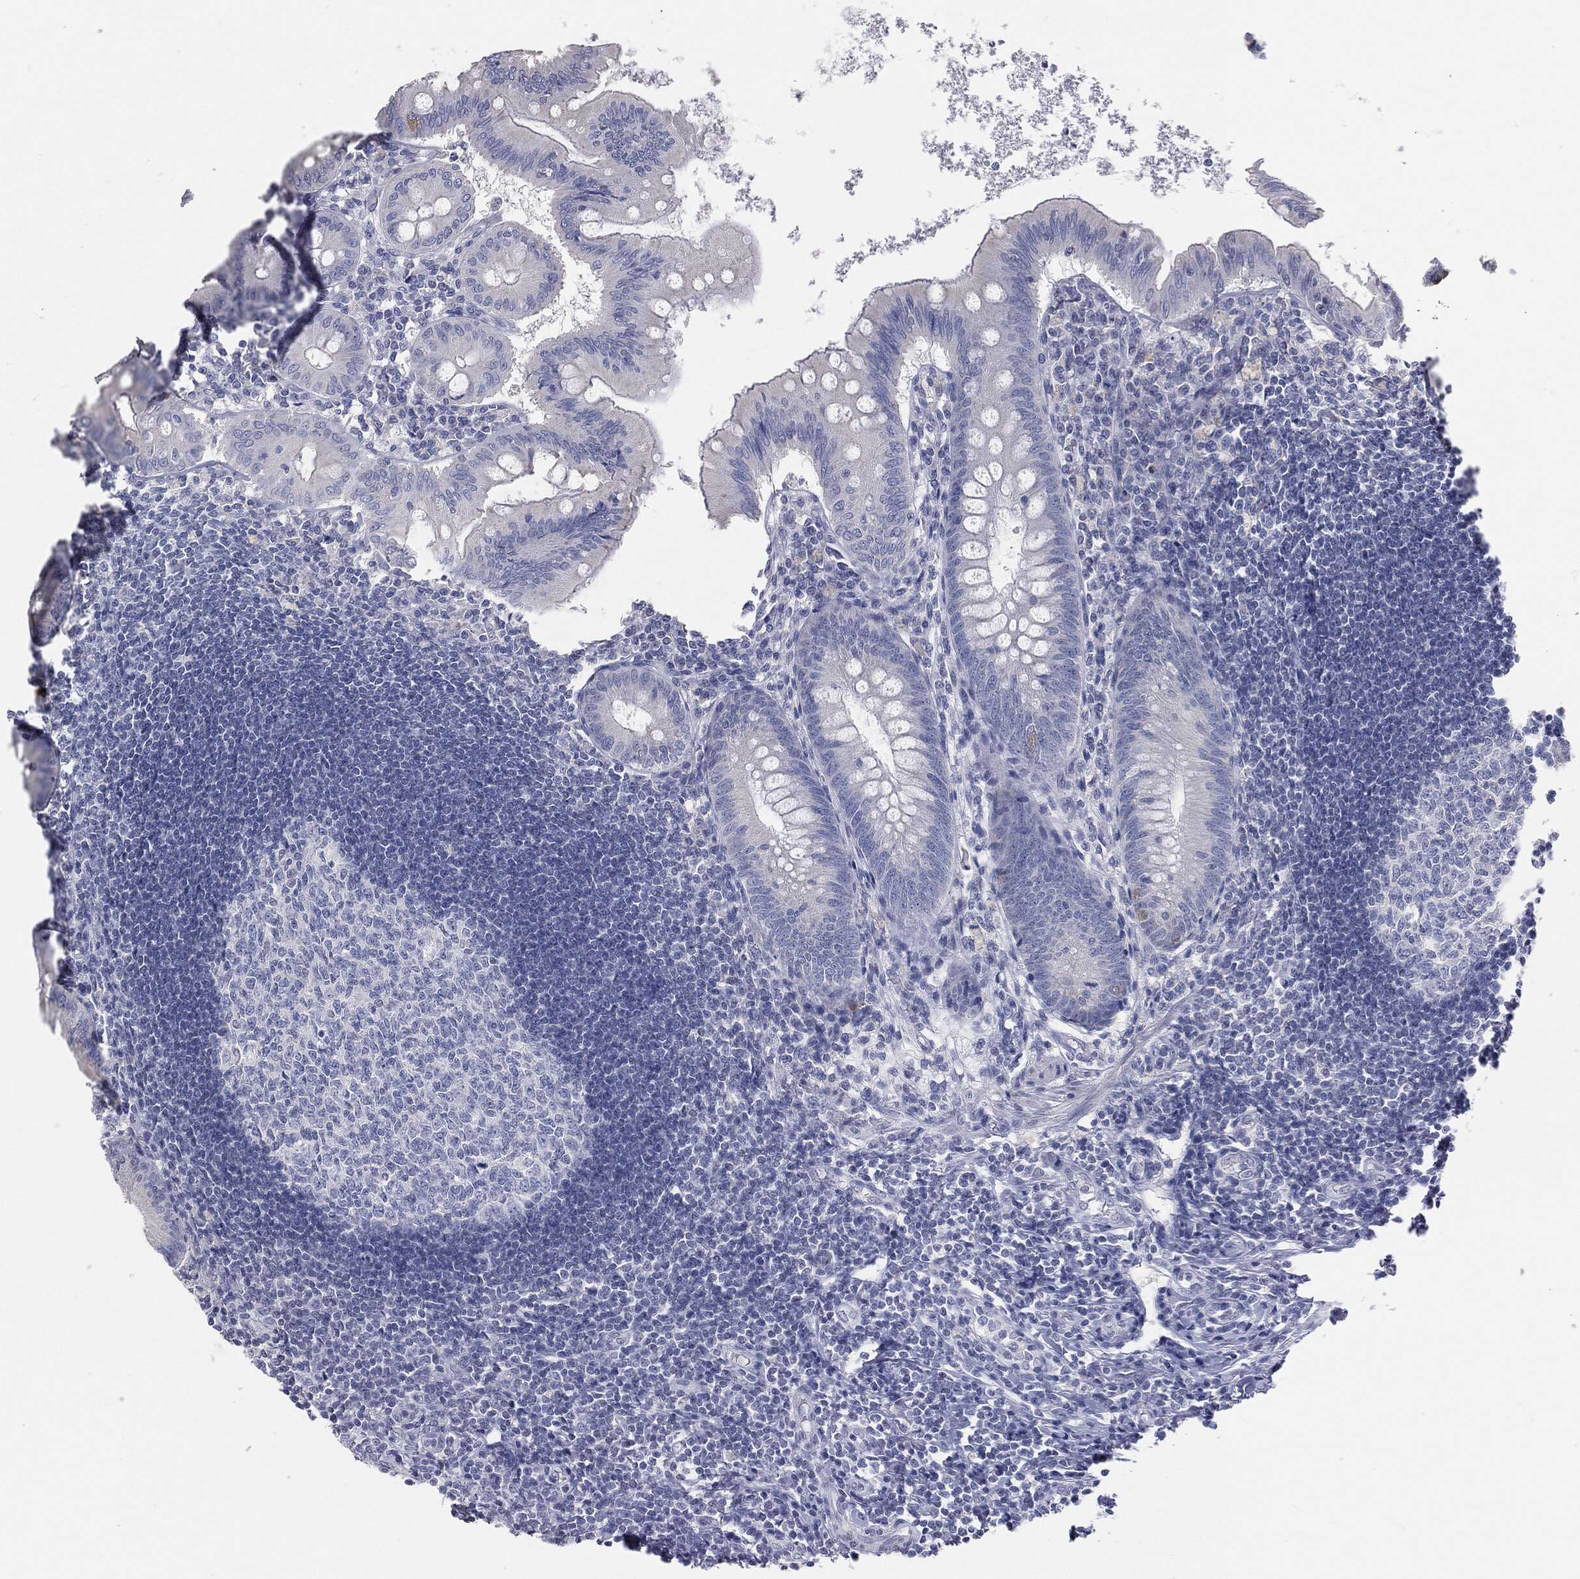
{"staining": {"intensity": "negative", "quantity": "none", "location": "none"}, "tissue": "appendix", "cell_type": "Glandular cells", "image_type": "normal", "snomed": [{"axis": "morphology", "description": "Normal tissue, NOS"}, {"axis": "morphology", "description": "Inflammation, NOS"}, {"axis": "topography", "description": "Appendix"}], "caption": "This is an immunohistochemistry (IHC) photomicrograph of unremarkable human appendix. There is no positivity in glandular cells.", "gene": "DMKN", "patient": {"sex": "male", "age": 16}}